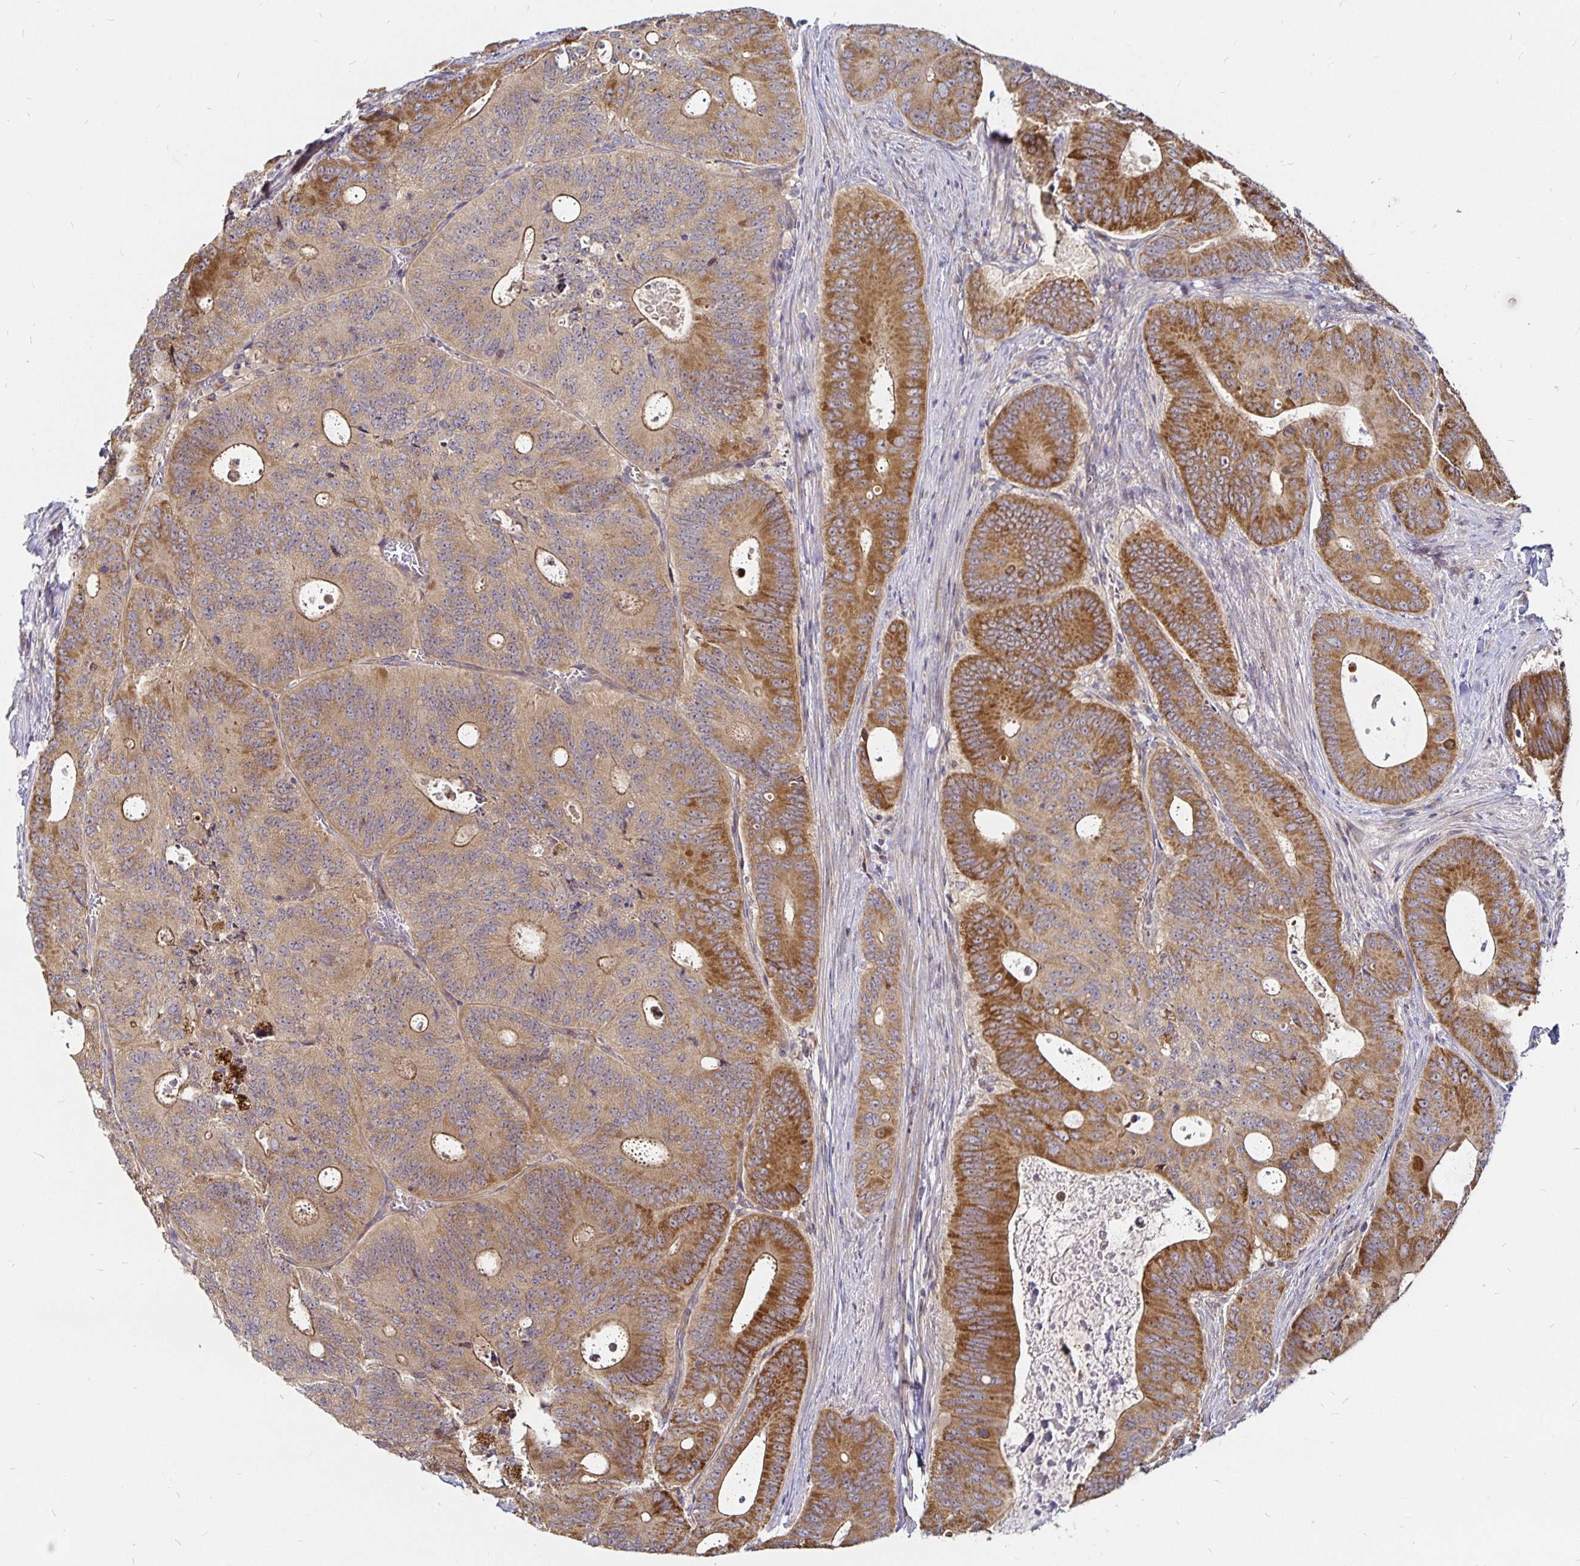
{"staining": {"intensity": "moderate", "quantity": ">75%", "location": "cytoplasmic/membranous"}, "tissue": "colorectal cancer", "cell_type": "Tumor cells", "image_type": "cancer", "snomed": [{"axis": "morphology", "description": "Adenocarcinoma, NOS"}, {"axis": "topography", "description": "Colon"}], "caption": "Tumor cells show moderate cytoplasmic/membranous positivity in approximately >75% of cells in colorectal cancer. Nuclei are stained in blue.", "gene": "CYP27A1", "patient": {"sex": "male", "age": 62}}